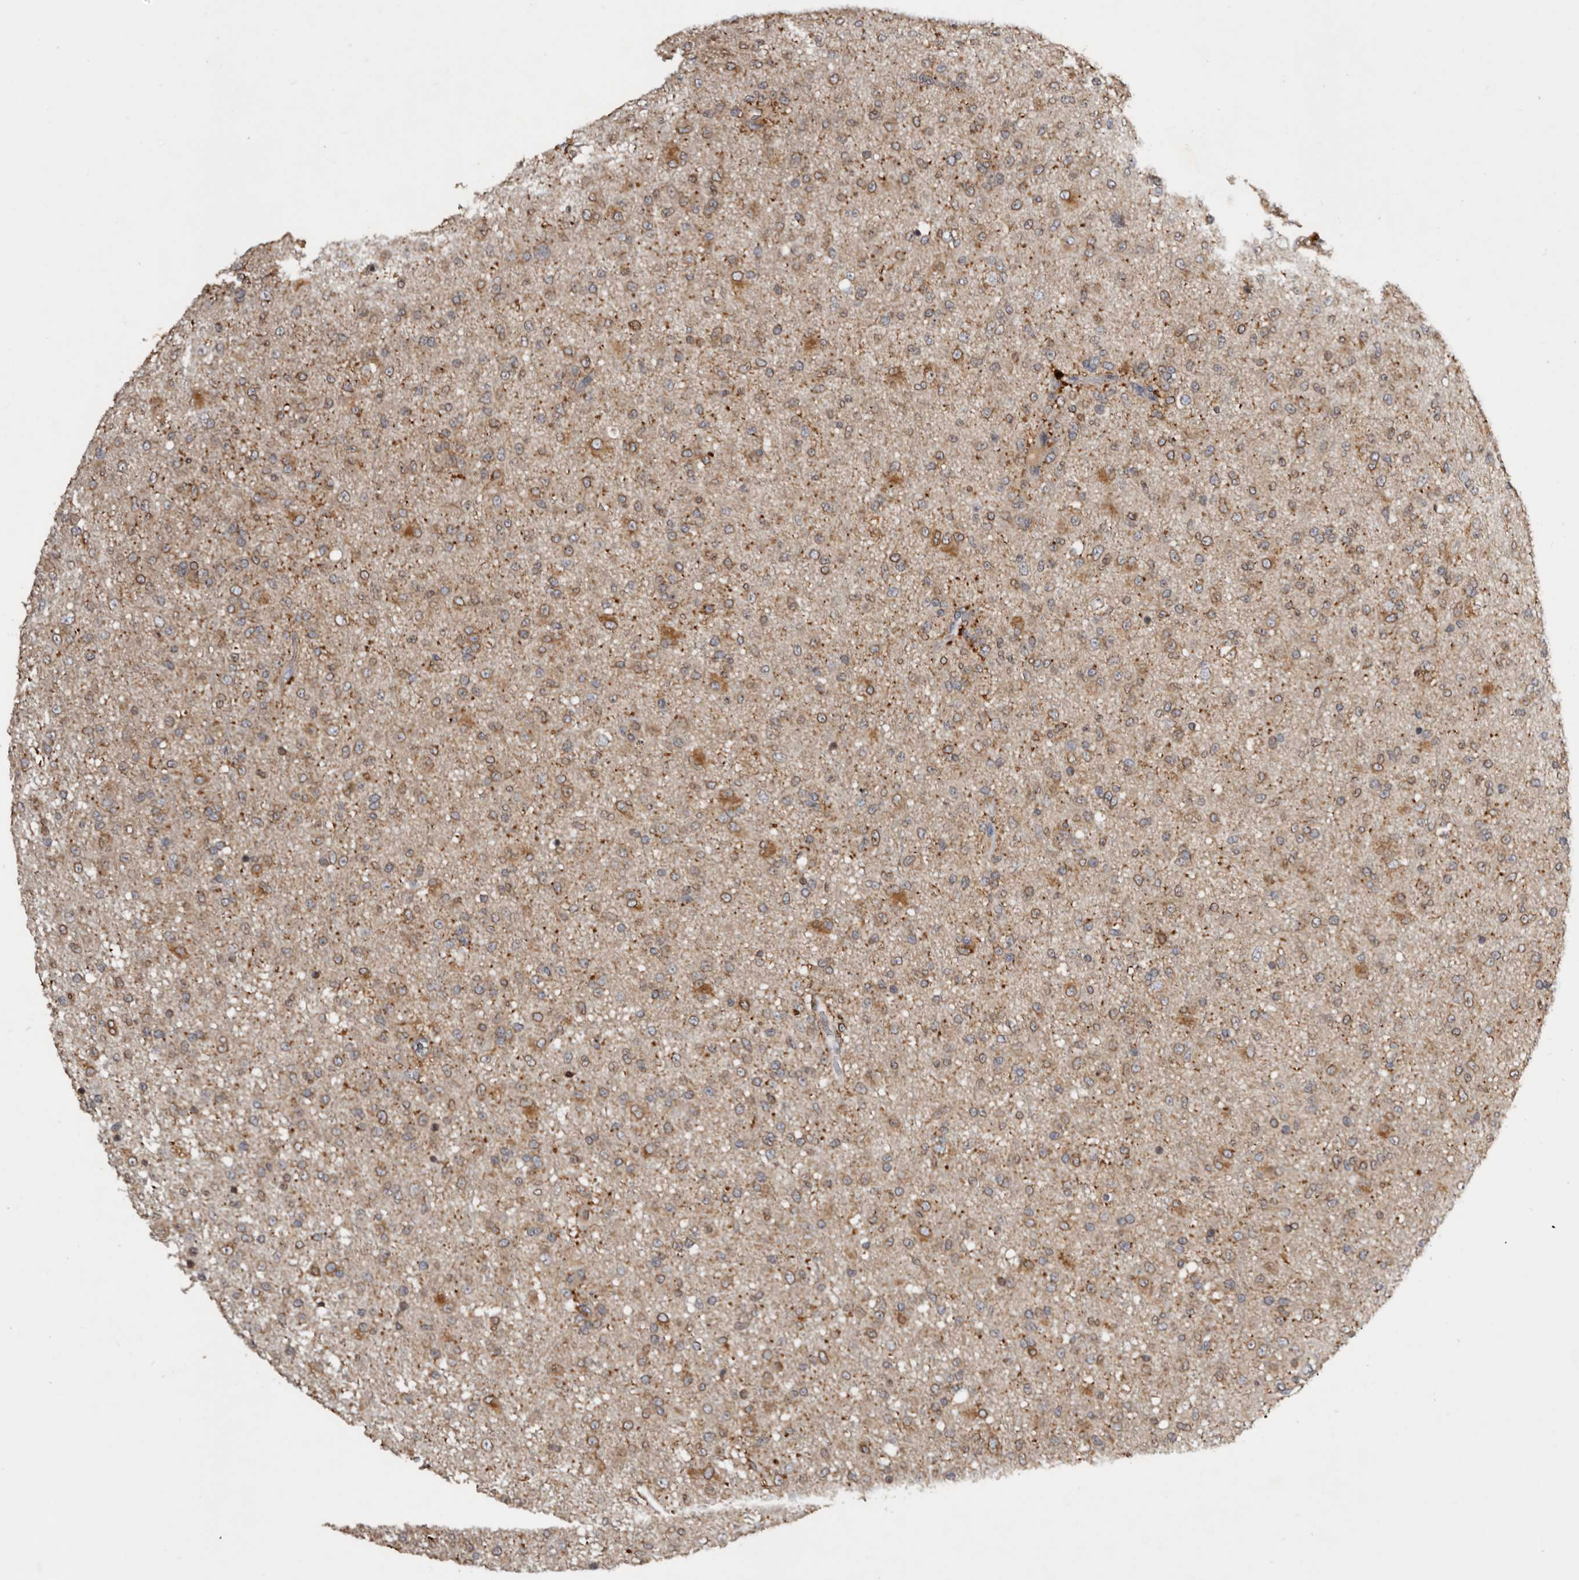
{"staining": {"intensity": "moderate", "quantity": "<25%", "location": "cytoplasmic/membranous"}, "tissue": "glioma", "cell_type": "Tumor cells", "image_type": "cancer", "snomed": [{"axis": "morphology", "description": "Glioma, malignant, Low grade"}, {"axis": "topography", "description": "Brain"}], "caption": "A brown stain highlights moderate cytoplasmic/membranous staining of a protein in human glioma tumor cells.", "gene": "INKA2", "patient": {"sex": "male", "age": 65}}